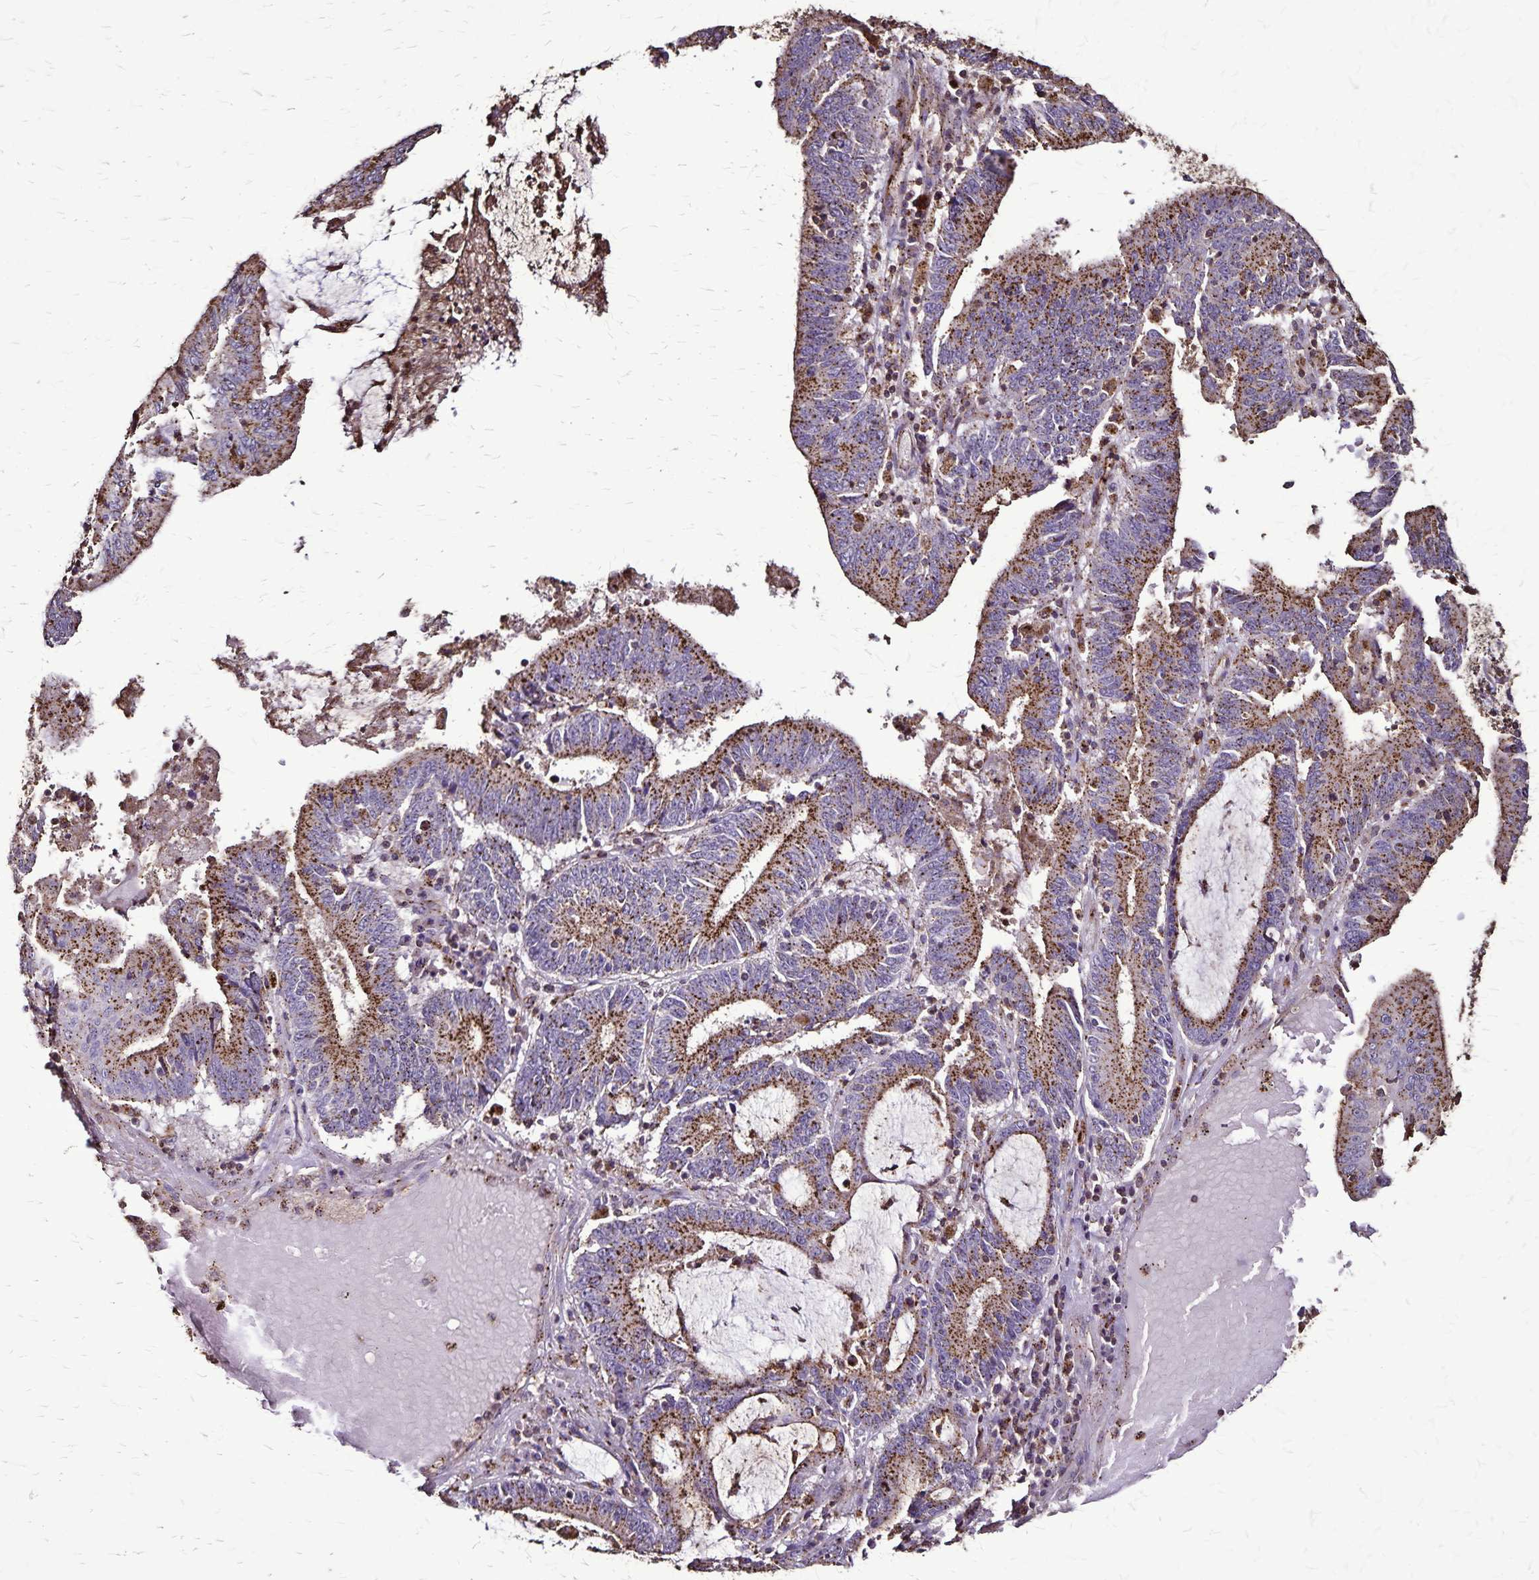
{"staining": {"intensity": "strong", "quantity": ">75%", "location": "cytoplasmic/membranous"}, "tissue": "stomach cancer", "cell_type": "Tumor cells", "image_type": "cancer", "snomed": [{"axis": "morphology", "description": "Adenocarcinoma, NOS"}, {"axis": "topography", "description": "Stomach, upper"}], "caption": "Immunohistochemical staining of adenocarcinoma (stomach) reveals high levels of strong cytoplasmic/membranous staining in about >75% of tumor cells. Ihc stains the protein in brown and the nuclei are stained blue.", "gene": "CHMP1B", "patient": {"sex": "male", "age": 68}}